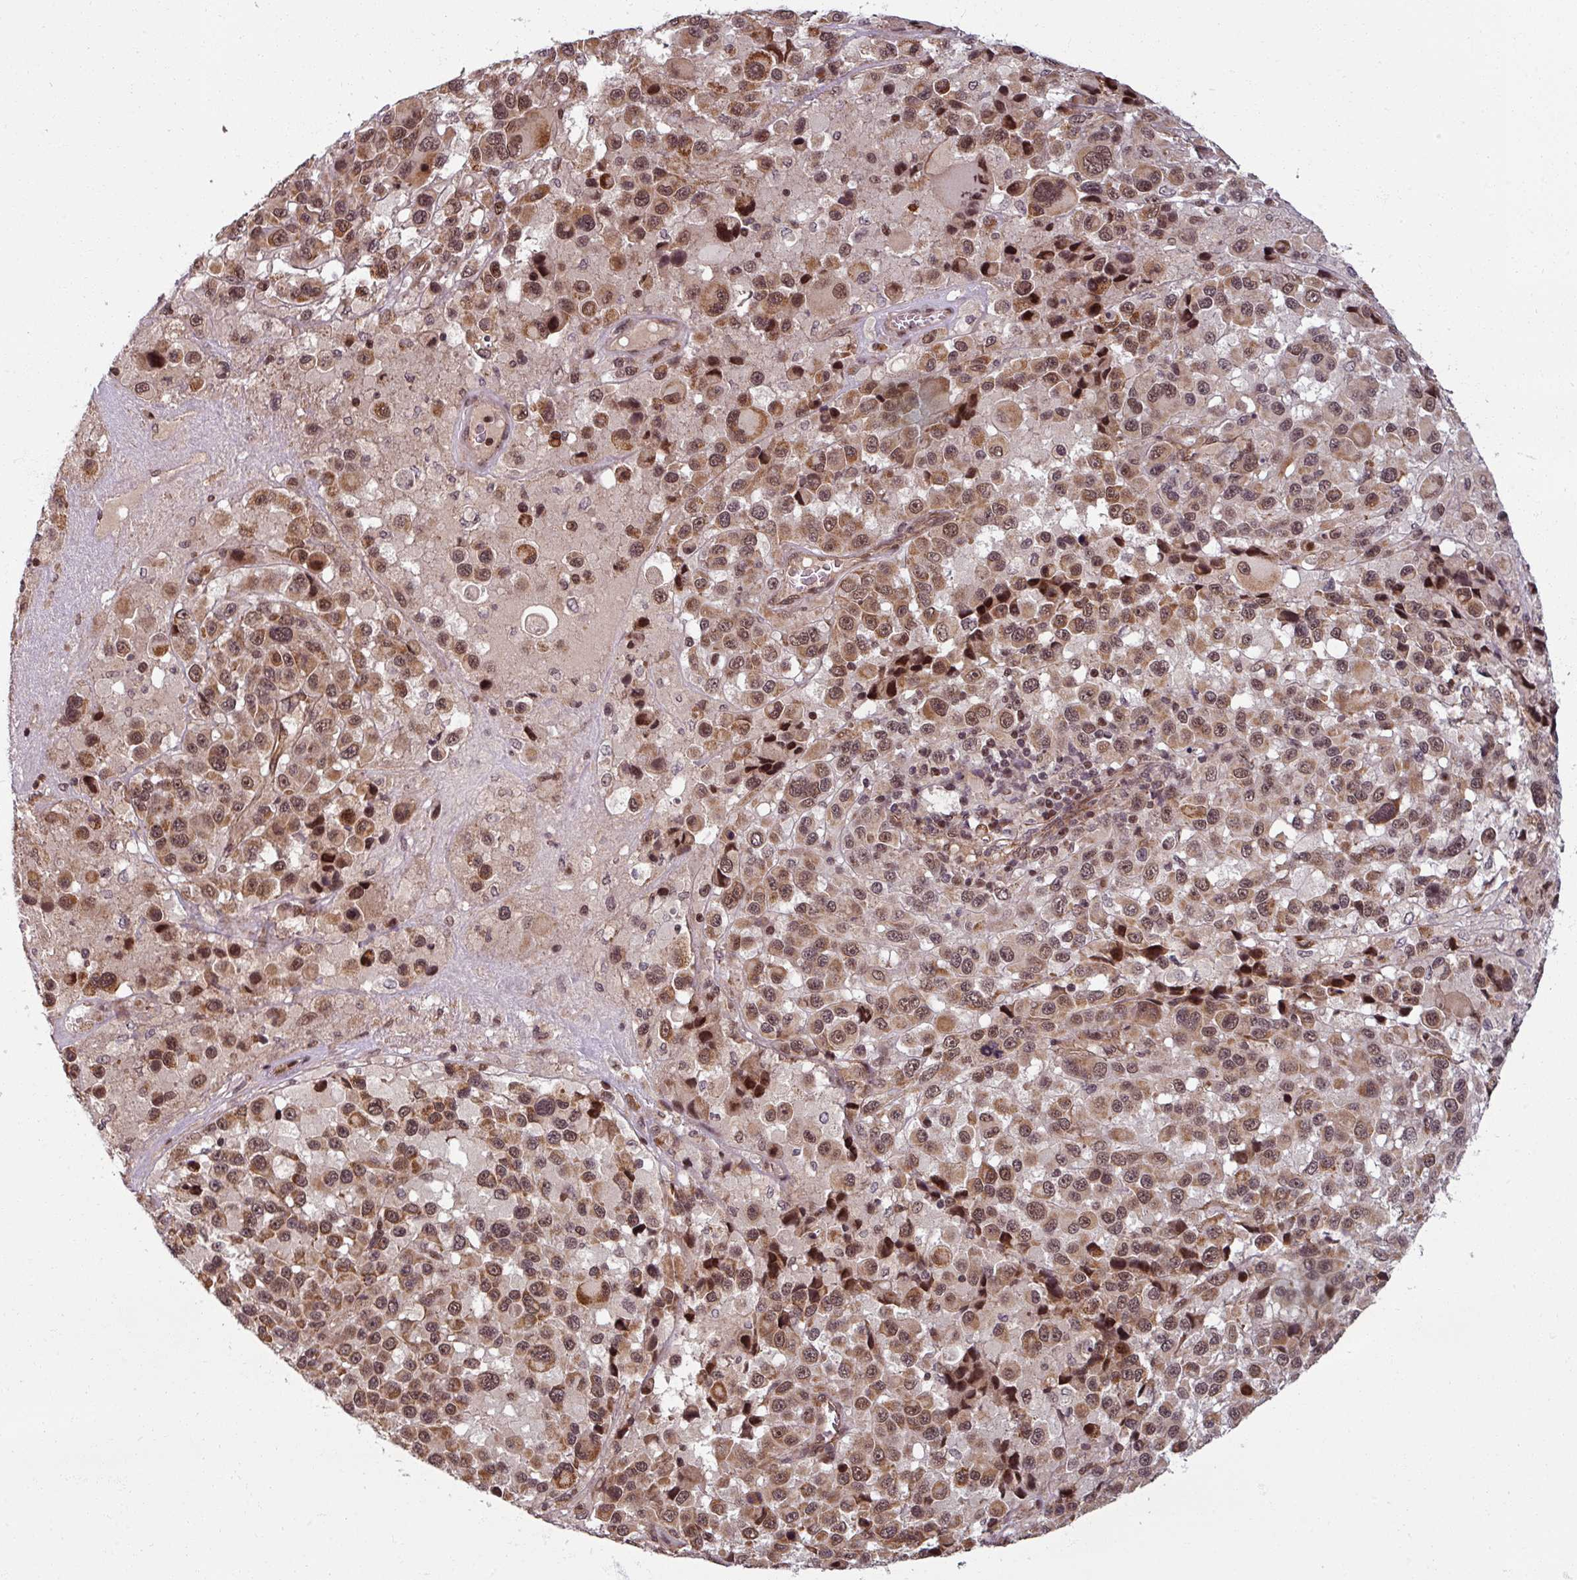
{"staining": {"intensity": "strong", "quantity": ">75%", "location": "cytoplasmic/membranous,nuclear"}, "tissue": "melanoma", "cell_type": "Tumor cells", "image_type": "cancer", "snomed": [{"axis": "morphology", "description": "Malignant melanoma, Metastatic site"}, {"axis": "topography", "description": "Lymph node"}], "caption": "Protein analysis of malignant melanoma (metastatic site) tissue shows strong cytoplasmic/membranous and nuclear positivity in approximately >75% of tumor cells.", "gene": "SWI5", "patient": {"sex": "female", "age": 65}}